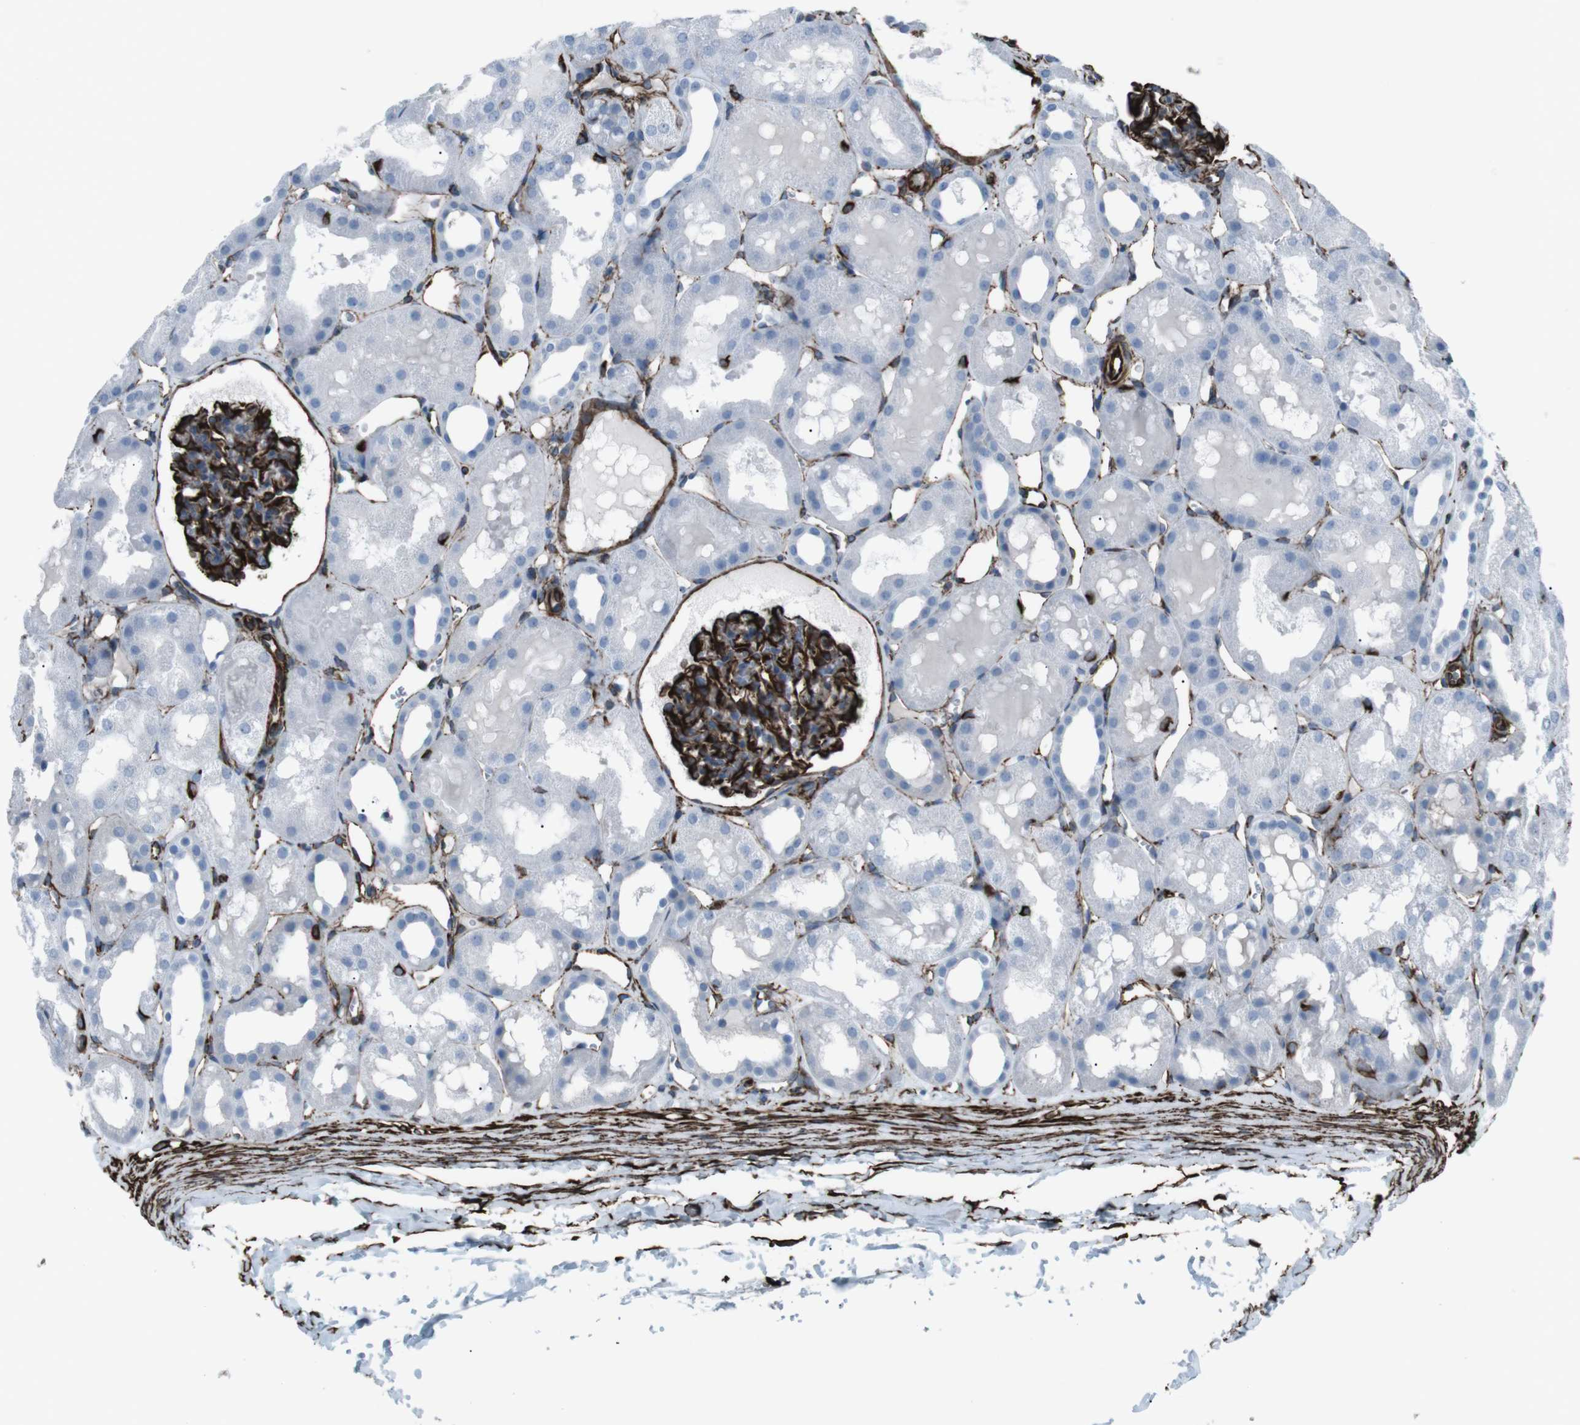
{"staining": {"intensity": "strong", "quantity": ">75%", "location": "cytoplasmic/membranous"}, "tissue": "kidney", "cell_type": "Cells in glomeruli", "image_type": "normal", "snomed": [{"axis": "morphology", "description": "Normal tissue, NOS"}, {"axis": "topography", "description": "Kidney"}, {"axis": "topography", "description": "Urinary bladder"}], "caption": "Strong cytoplasmic/membranous staining is seen in about >75% of cells in glomeruli in unremarkable kidney.", "gene": "ZDHHC6", "patient": {"sex": "male", "age": 16}}